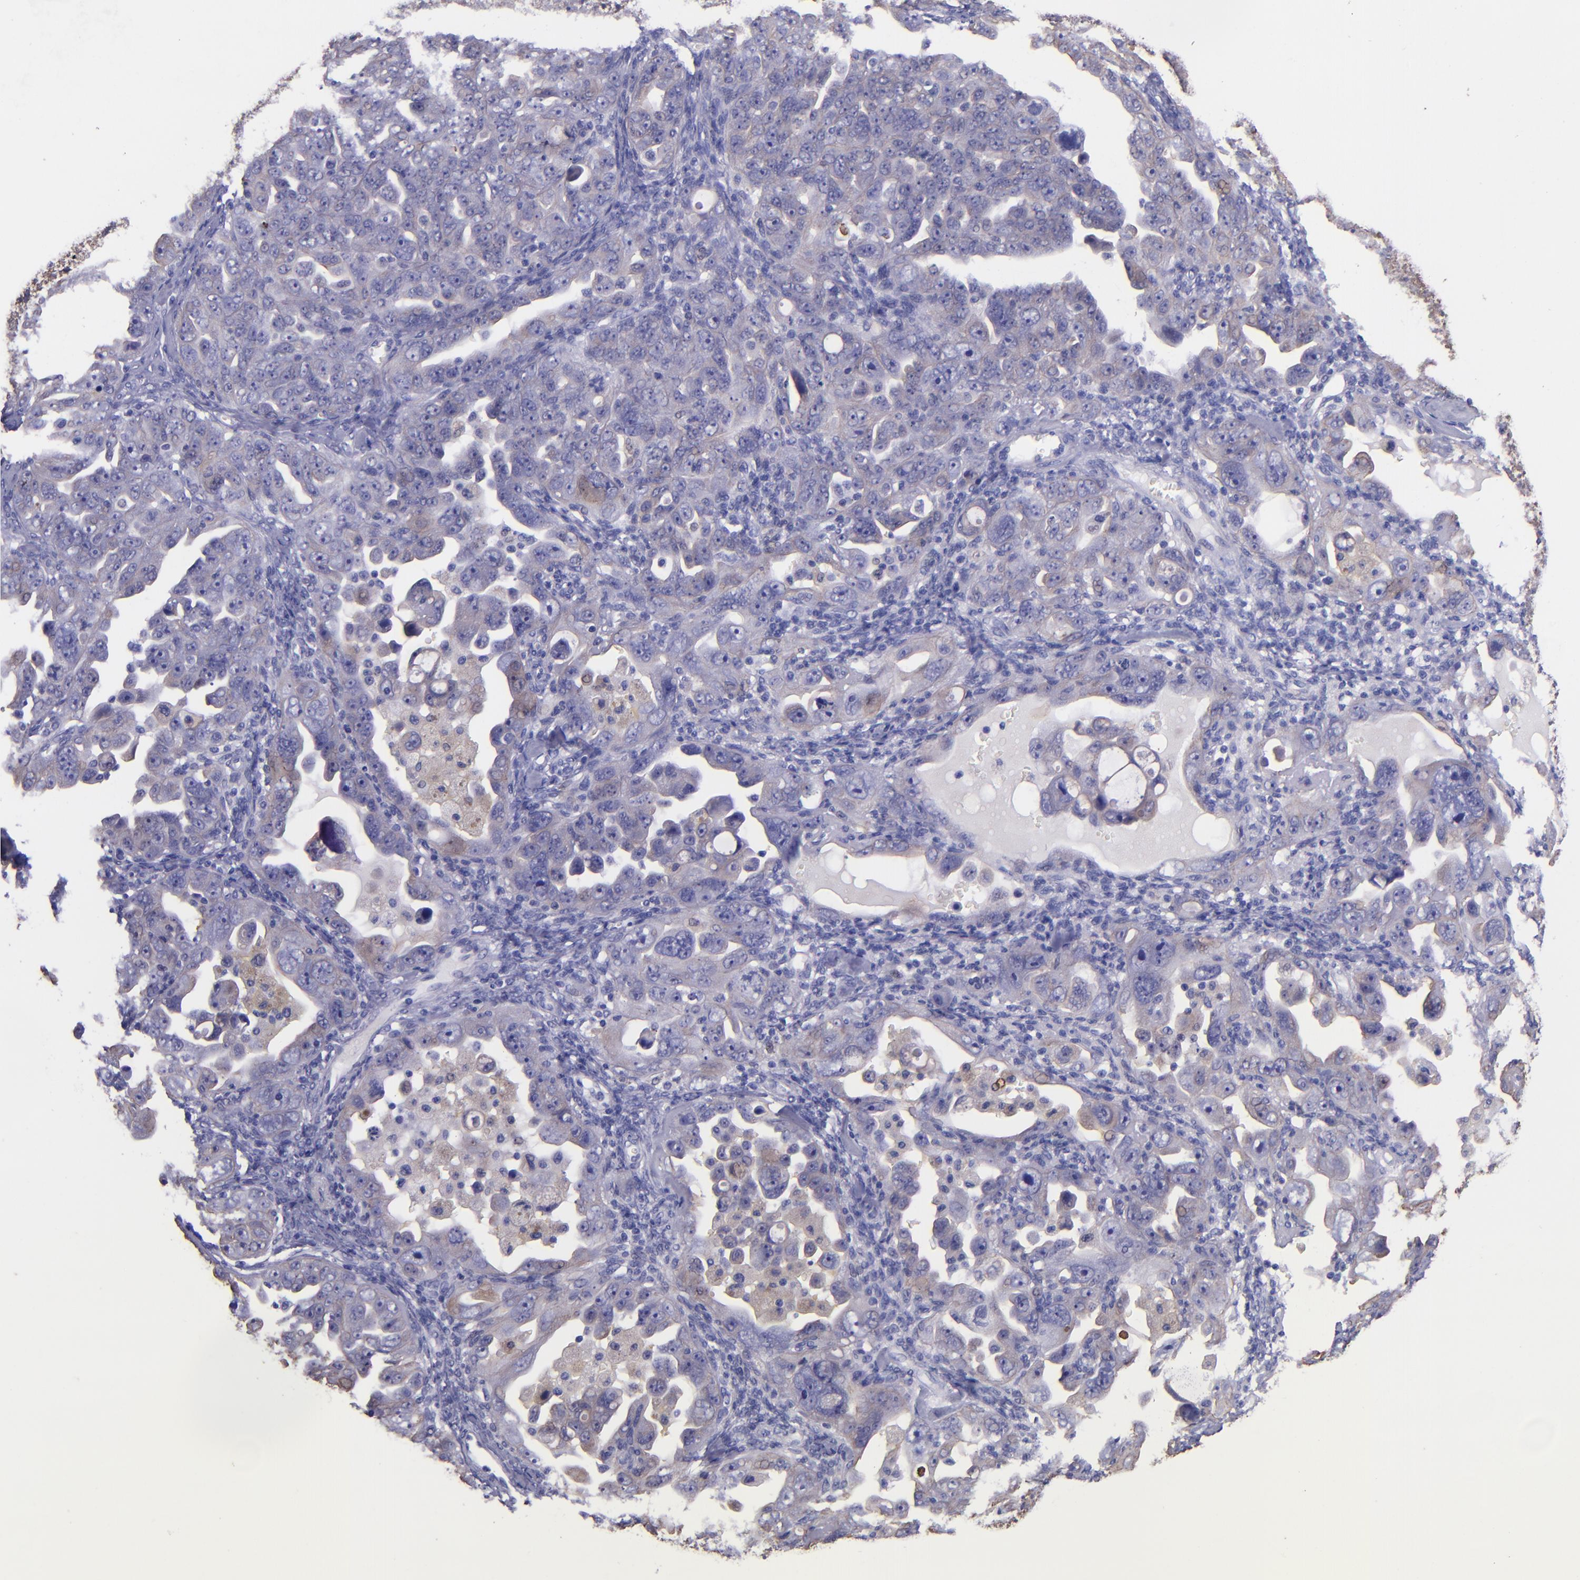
{"staining": {"intensity": "negative", "quantity": "none", "location": "none"}, "tissue": "ovarian cancer", "cell_type": "Tumor cells", "image_type": "cancer", "snomed": [{"axis": "morphology", "description": "Cystadenocarcinoma, serous, NOS"}, {"axis": "topography", "description": "Ovary"}], "caption": "Immunohistochemistry of human serous cystadenocarcinoma (ovarian) displays no staining in tumor cells. The staining is performed using DAB brown chromogen with nuclei counter-stained in using hematoxylin.", "gene": "KRT4", "patient": {"sex": "female", "age": 66}}